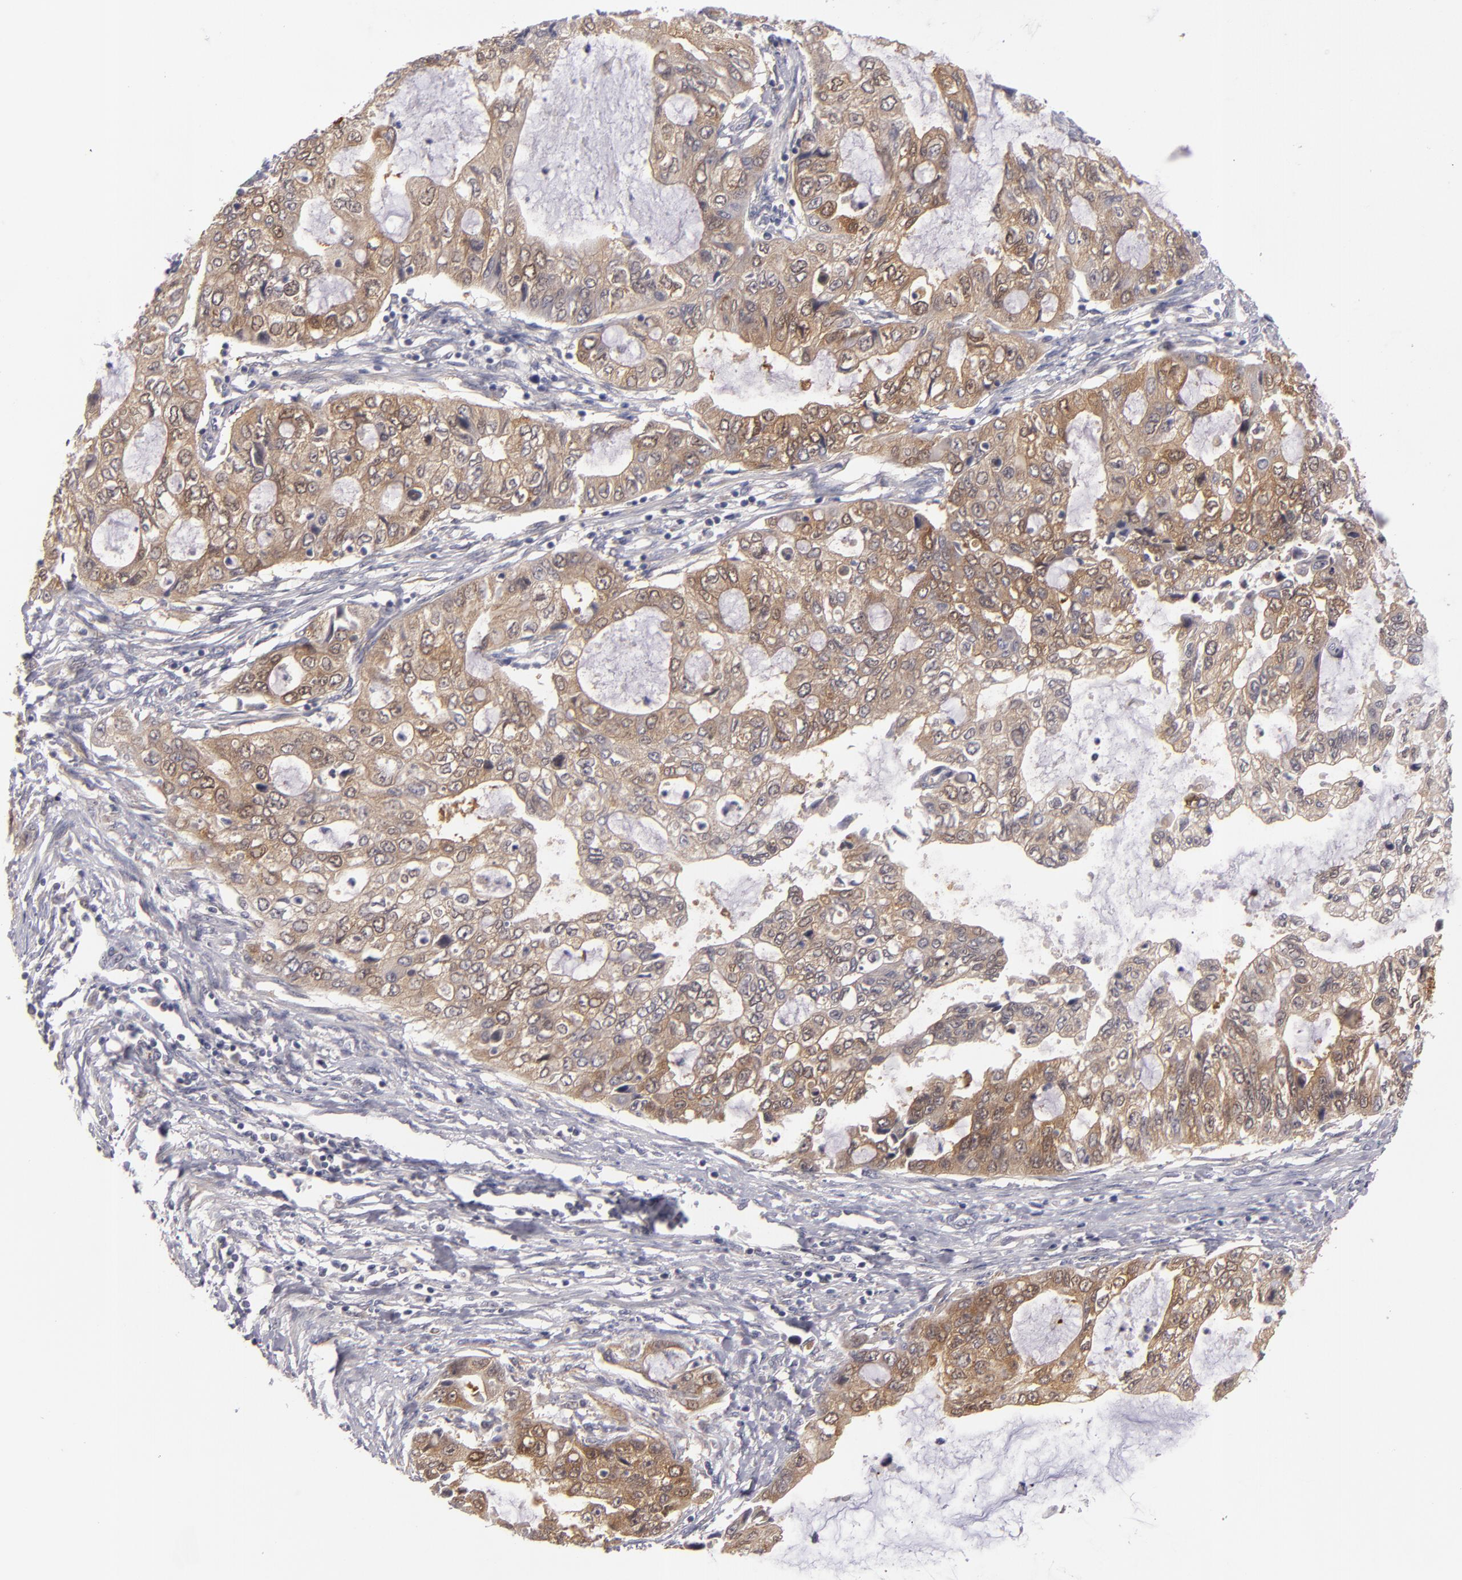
{"staining": {"intensity": "moderate", "quantity": ">75%", "location": "cytoplasmic/membranous"}, "tissue": "stomach cancer", "cell_type": "Tumor cells", "image_type": "cancer", "snomed": [{"axis": "morphology", "description": "Adenocarcinoma, NOS"}, {"axis": "topography", "description": "Stomach, upper"}], "caption": "Immunohistochemistry of human stomach cancer shows medium levels of moderate cytoplasmic/membranous expression in about >75% of tumor cells.", "gene": "SH2D4A", "patient": {"sex": "female", "age": 52}}